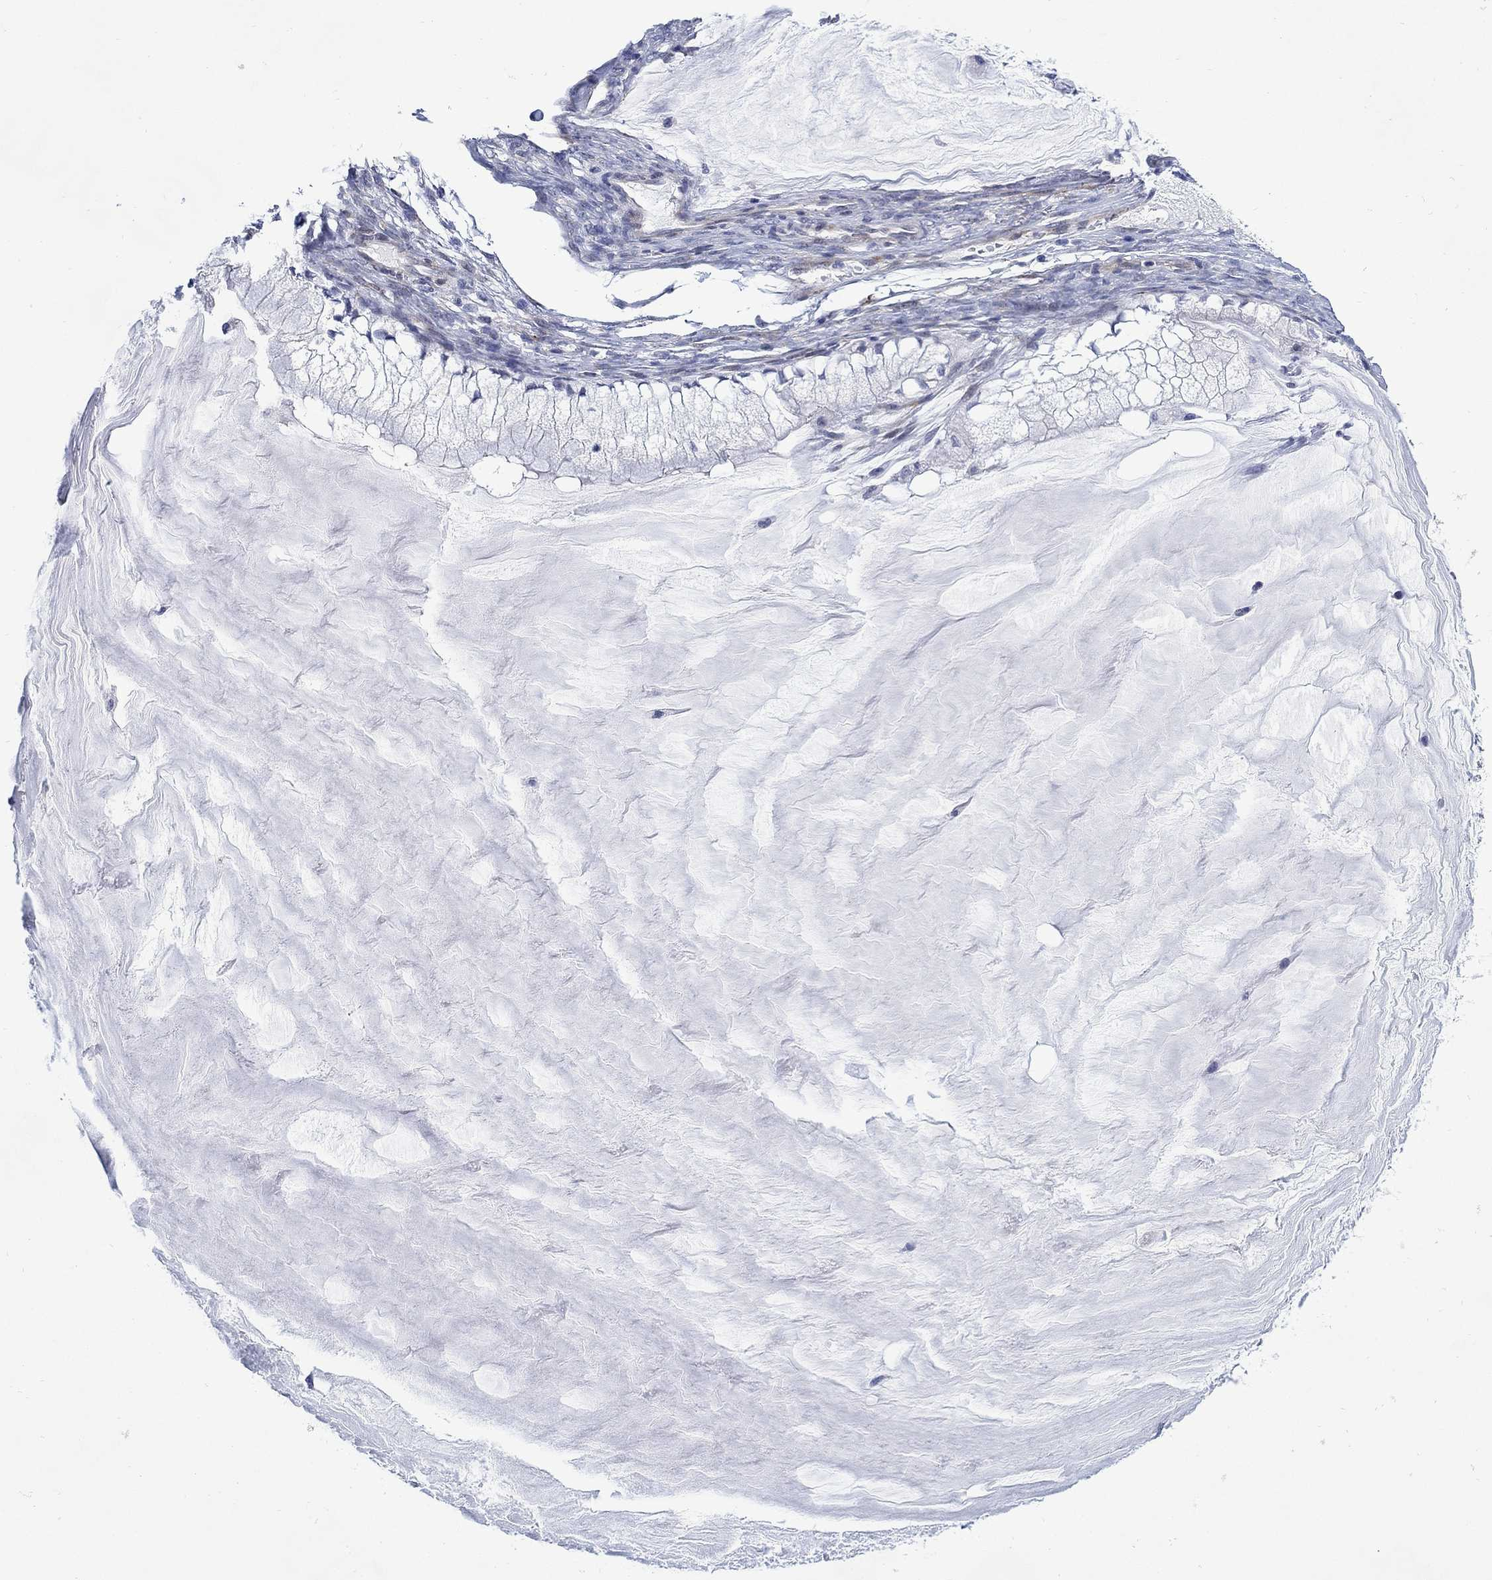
{"staining": {"intensity": "negative", "quantity": "none", "location": "none"}, "tissue": "ovarian cancer", "cell_type": "Tumor cells", "image_type": "cancer", "snomed": [{"axis": "morphology", "description": "Cystadenocarcinoma, mucinous, NOS"}, {"axis": "topography", "description": "Ovary"}], "caption": "Mucinous cystadenocarcinoma (ovarian) stained for a protein using immunohistochemistry demonstrates no positivity tumor cells.", "gene": "KSR2", "patient": {"sex": "female", "age": 57}}